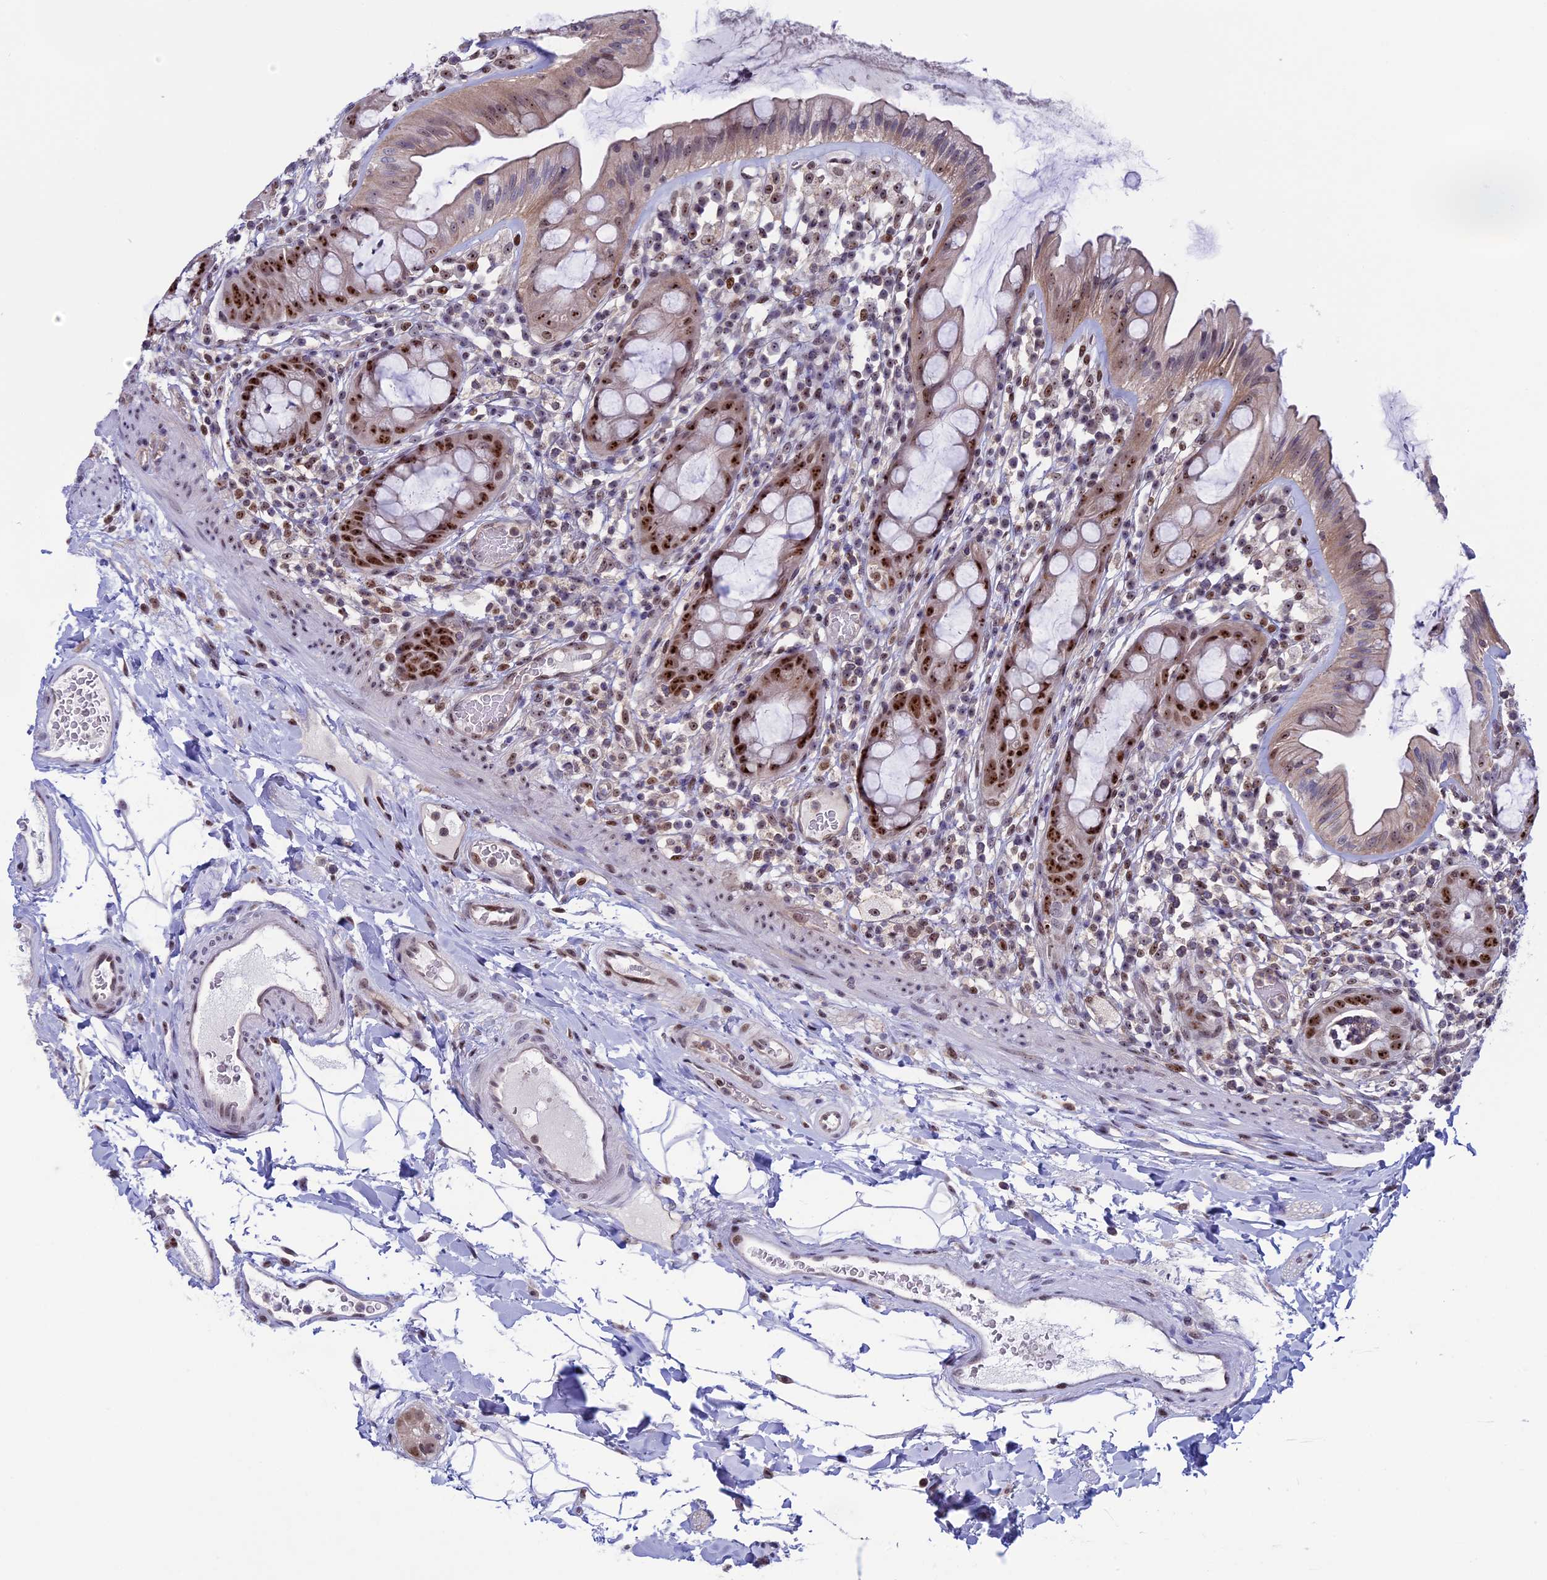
{"staining": {"intensity": "moderate", "quantity": ">75%", "location": "nuclear"}, "tissue": "rectum", "cell_type": "Glandular cells", "image_type": "normal", "snomed": [{"axis": "morphology", "description": "Normal tissue, NOS"}, {"axis": "topography", "description": "Rectum"}], "caption": "Glandular cells reveal medium levels of moderate nuclear expression in approximately >75% of cells in normal rectum. (DAB (3,3'-diaminobenzidine) IHC, brown staining for protein, blue staining for nuclei).", "gene": "CCDC86", "patient": {"sex": "female", "age": 57}}